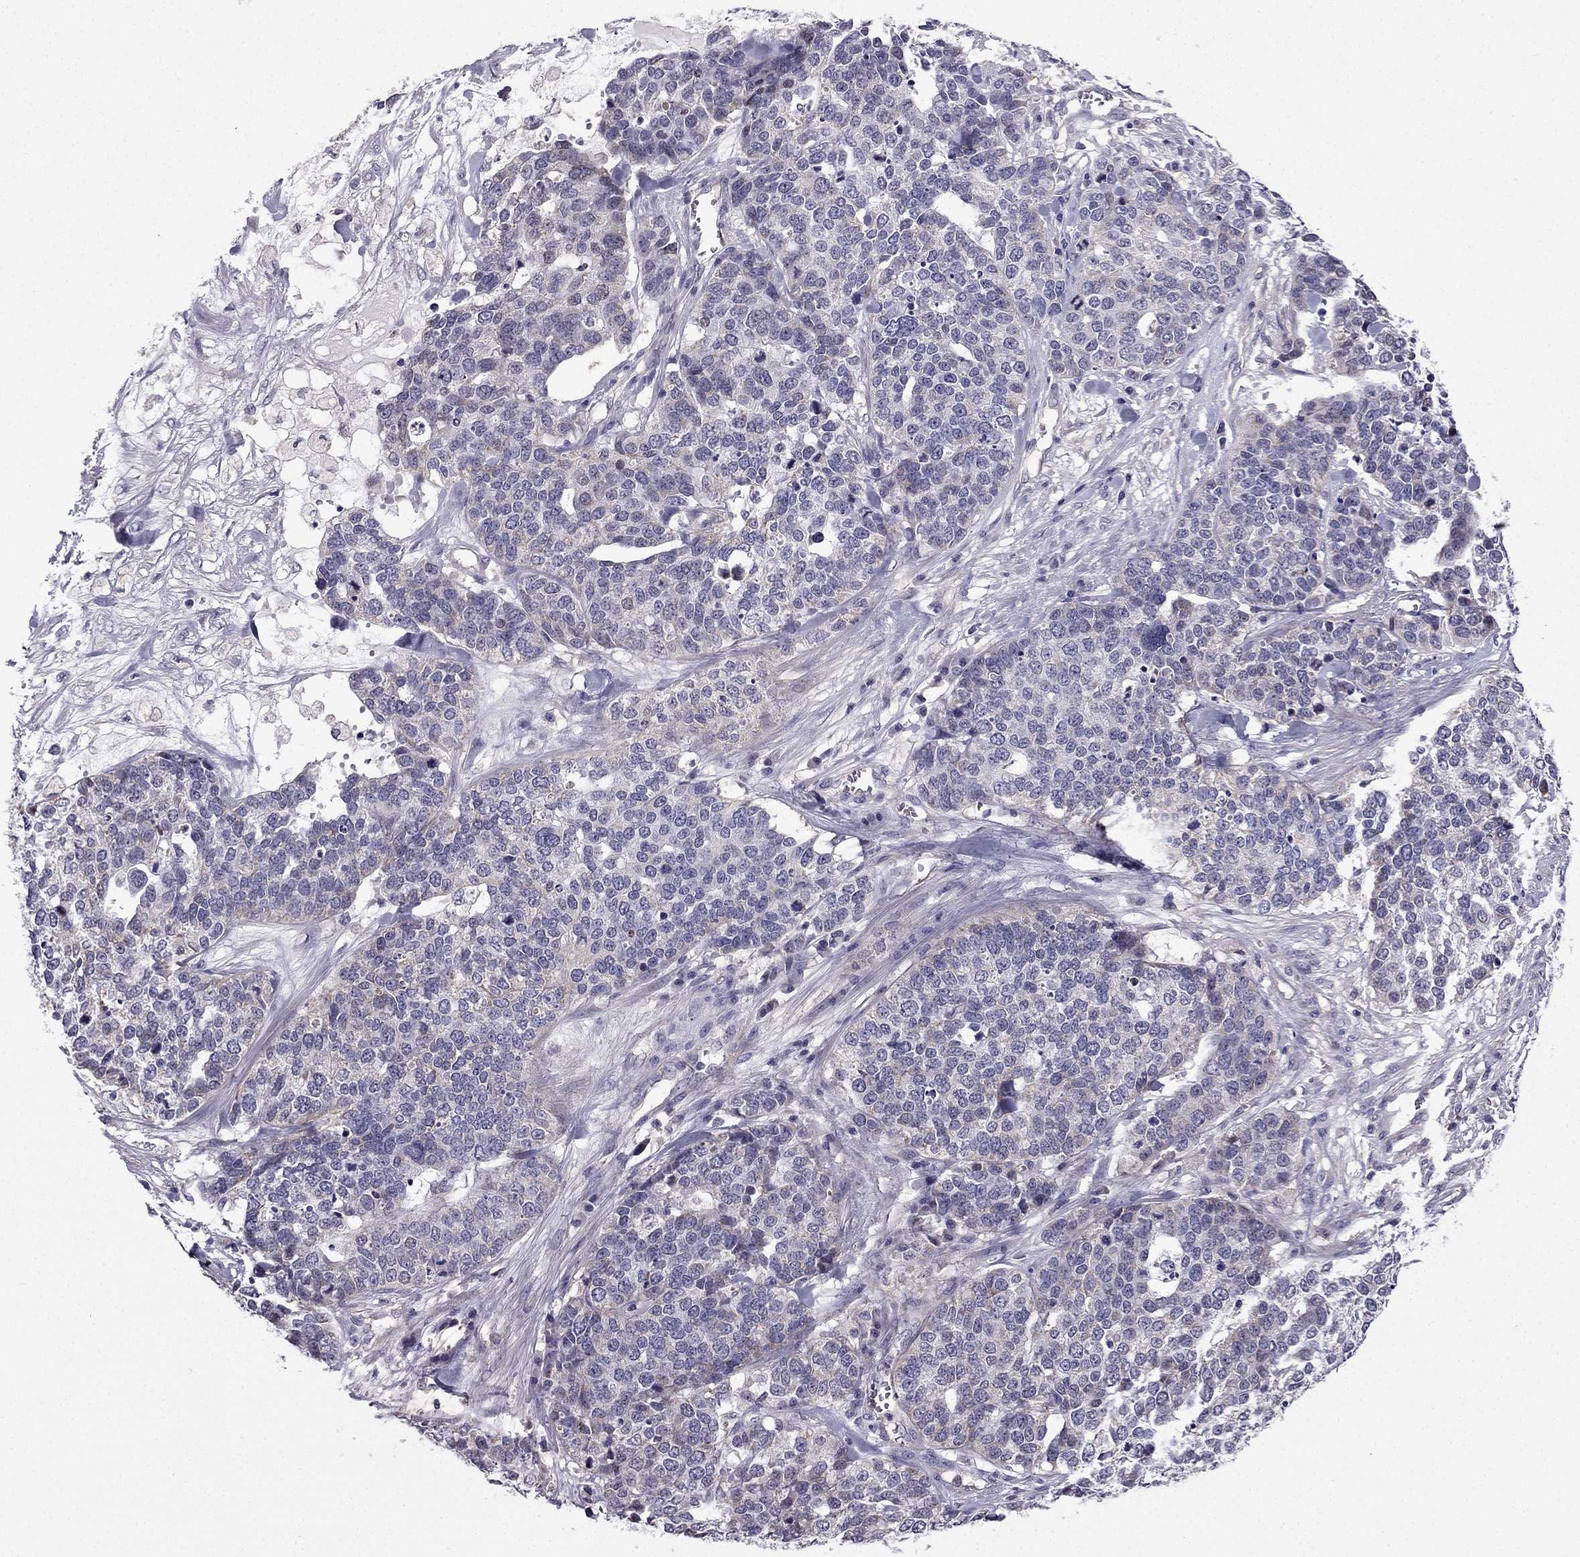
{"staining": {"intensity": "negative", "quantity": "none", "location": "none"}, "tissue": "ovarian cancer", "cell_type": "Tumor cells", "image_type": "cancer", "snomed": [{"axis": "morphology", "description": "Carcinoma, endometroid"}, {"axis": "topography", "description": "Ovary"}], "caption": "Immunohistochemistry histopathology image of endometroid carcinoma (ovarian) stained for a protein (brown), which reveals no positivity in tumor cells. (Immunohistochemistry, brightfield microscopy, high magnification).", "gene": "SLC6A2", "patient": {"sex": "female", "age": 65}}